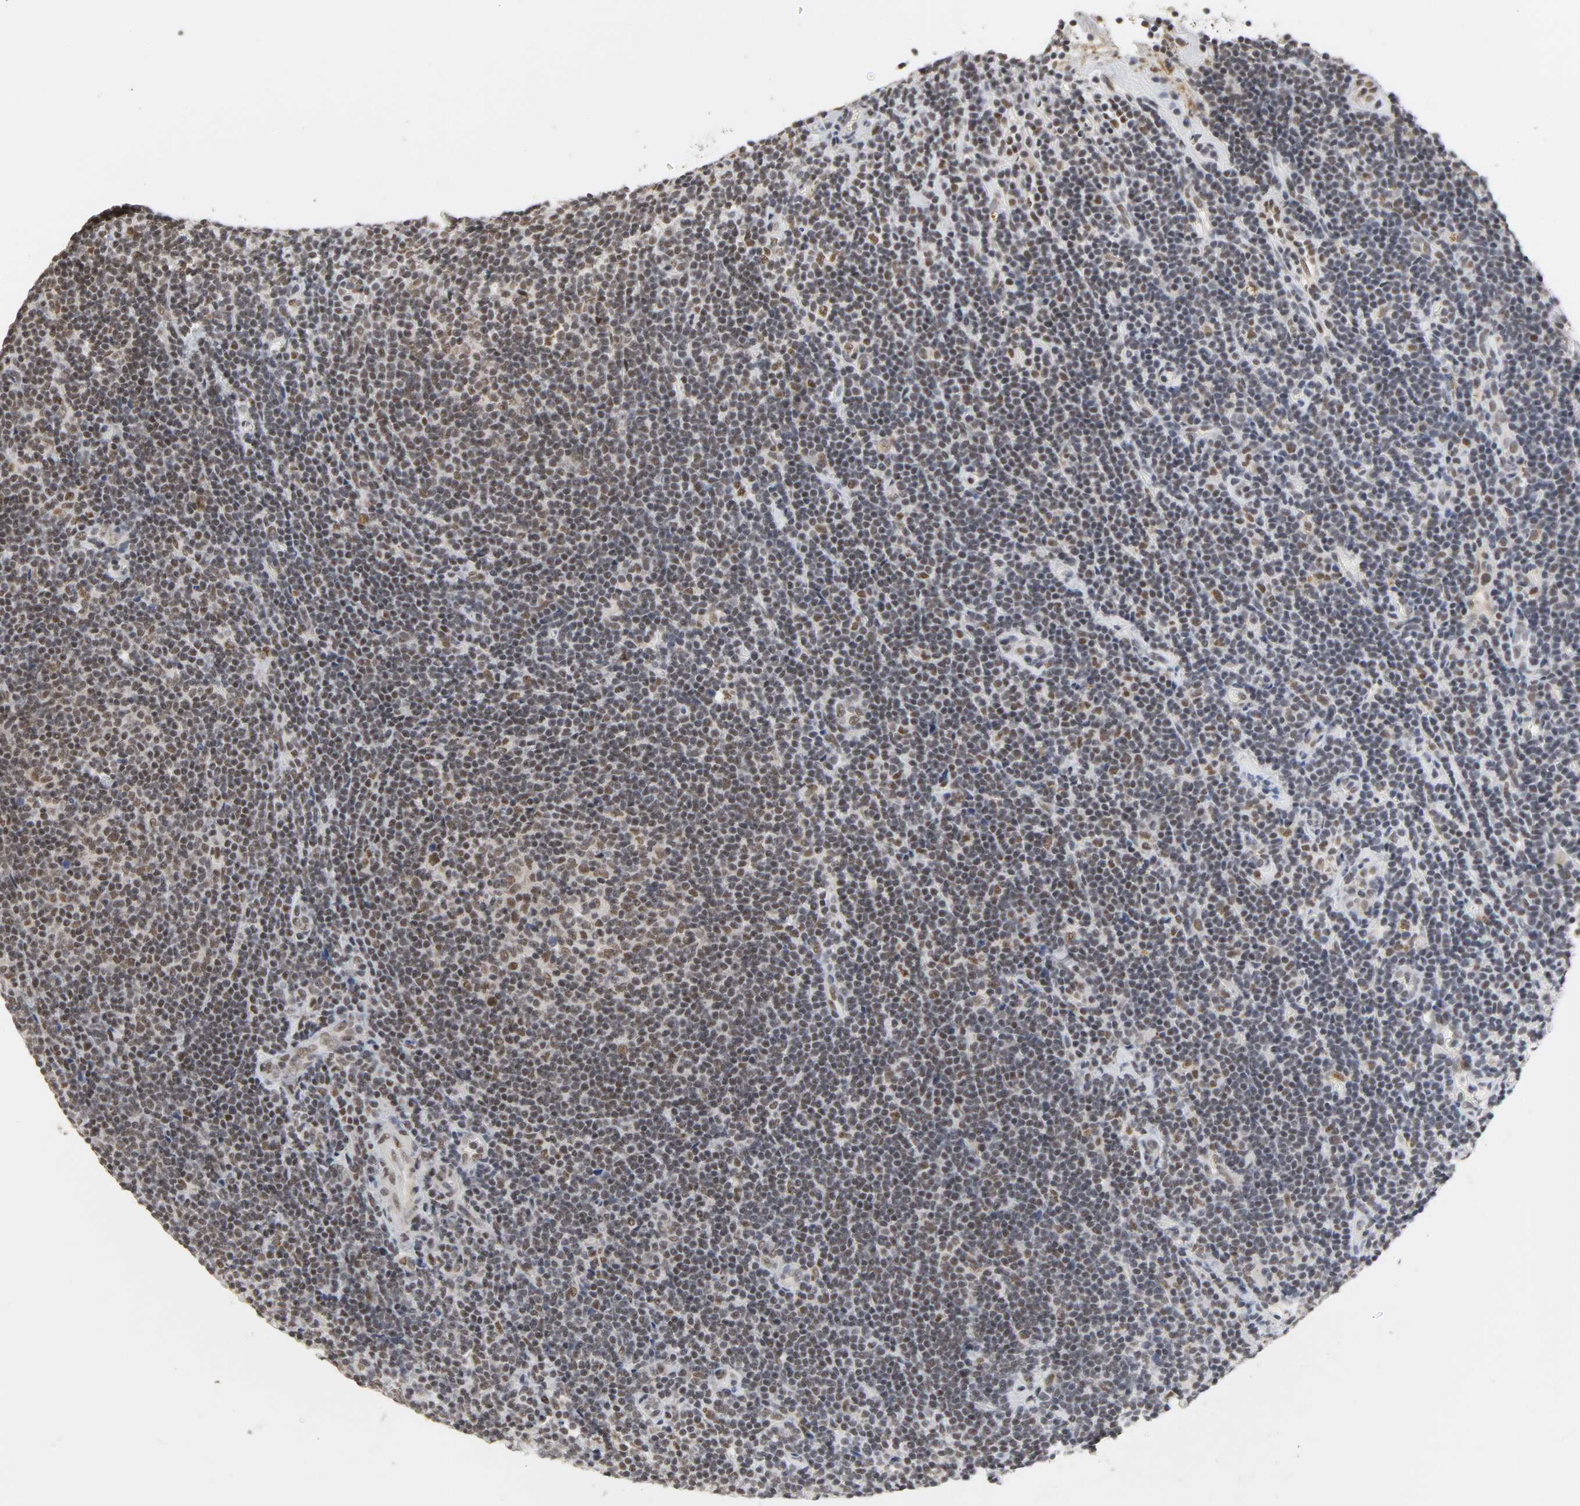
{"staining": {"intensity": "moderate", "quantity": ">75%", "location": "nuclear"}, "tissue": "lymphoma", "cell_type": "Tumor cells", "image_type": "cancer", "snomed": [{"axis": "morphology", "description": "Malignant lymphoma, non-Hodgkin's type, Low grade"}, {"axis": "topography", "description": "Lymph node"}], "caption": "High-magnification brightfield microscopy of lymphoma stained with DAB (3,3'-diaminobenzidine) (brown) and counterstained with hematoxylin (blue). tumor cells exhibit moderate nuclear positivity is present in about>75% of cells. The staining was performed using DAB (3,3'-diaminobenzidine) to visualize the protein expression in brown, while the nuclei were stained in blue with hematoxylin (Magnification: 20x).", "gene": "NCOA6", "patient": {"sex": "male", "age": 70}}